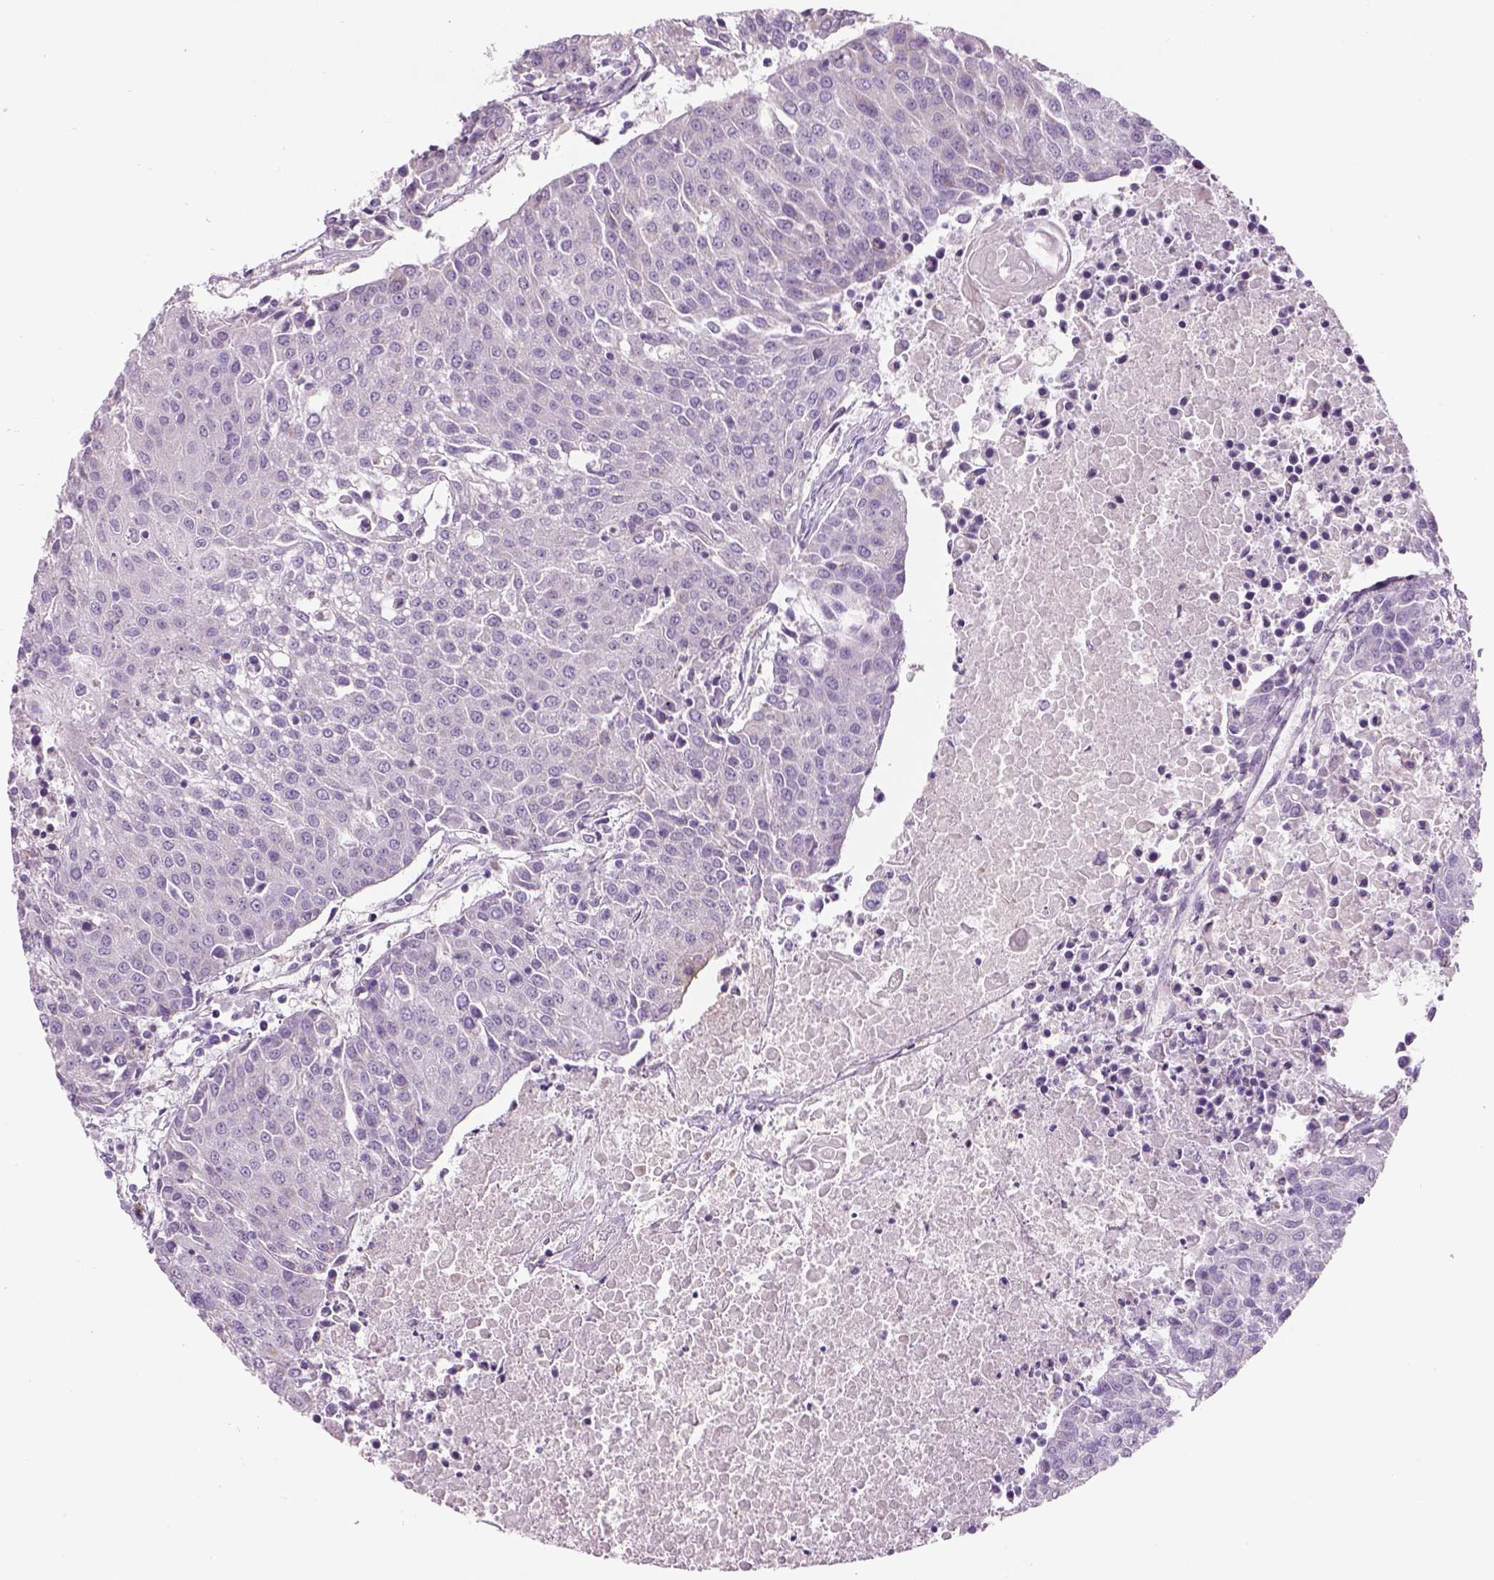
{"staining": {"intensity": "negative", "quantity": "none", "location": "none"}, "tissue": "urothelial cancer", "cell_type": "Tumor cells", "image_type": "cancer", "snomed": [{"axis": "morphology", "description": "Urothelial carcinoma, High grade"}, {"axis": "topography", "description": "Urinary bladder"}], "caption": "The image demonstrates no staining of tumor cells in urothelial cancer. (Stains: DAB immunohistochemistry with hematoxylin counter stain, Microscopy: brightfield microscopy at high magnification).", "gene": "IFT52", "patient": {"sex": "female", "age": 85}}